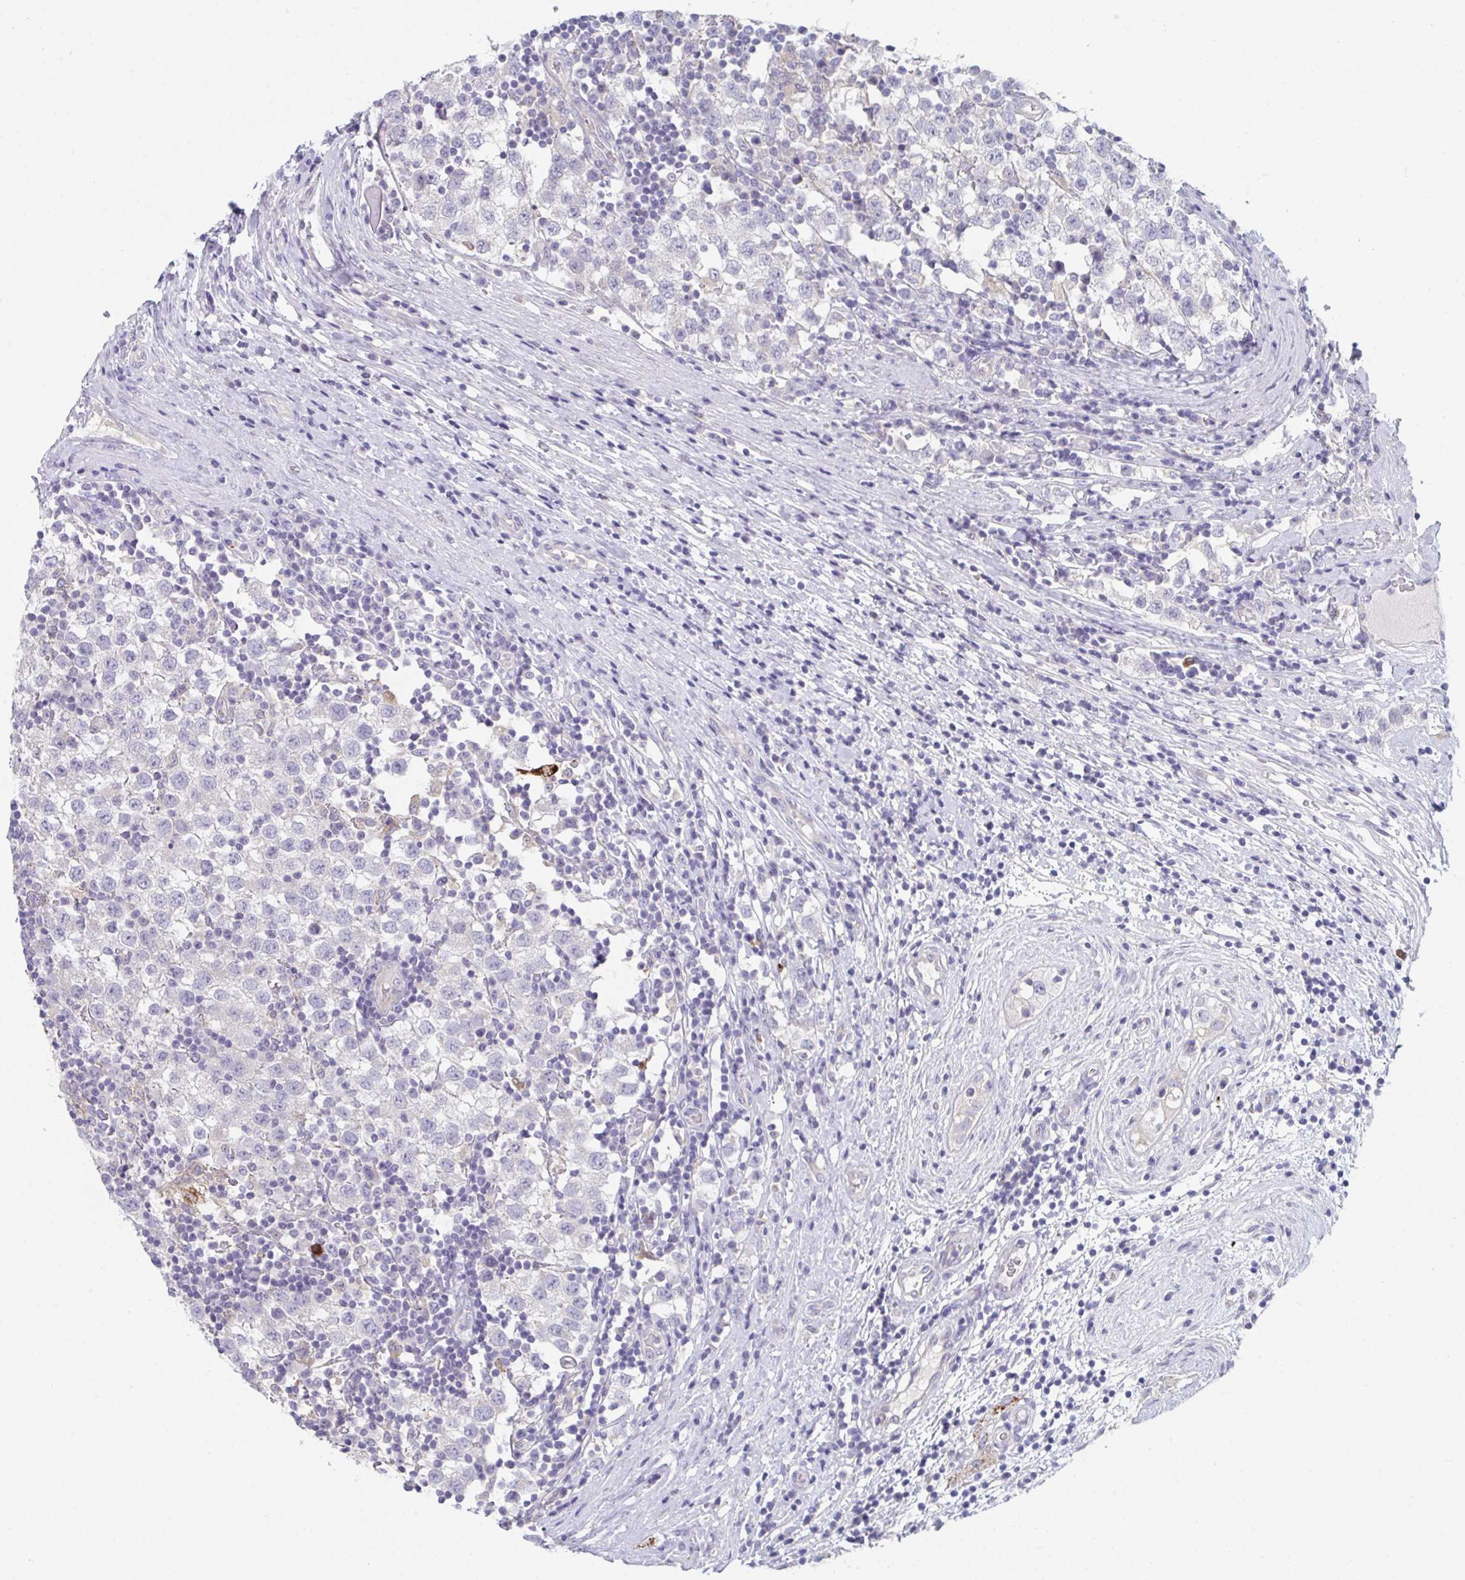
{"staining": {"intensity": "negative", "quantity": "none", "location": "none"}, "tissue": "testis cancer", "cell_type": "Tumor cells", "image_type": "cancer", "snomed": [{"axis": "morphology", "description": "Seminoma, NOS"}, {"axis": "topography", "description": "Testis"}], "caption": "Protein analysis of testis cancer (seminoma) demonstrates no significant staining in tumor cells.", "gene": "PTPRD", "patient": {"sex": "male", "age": 34}}